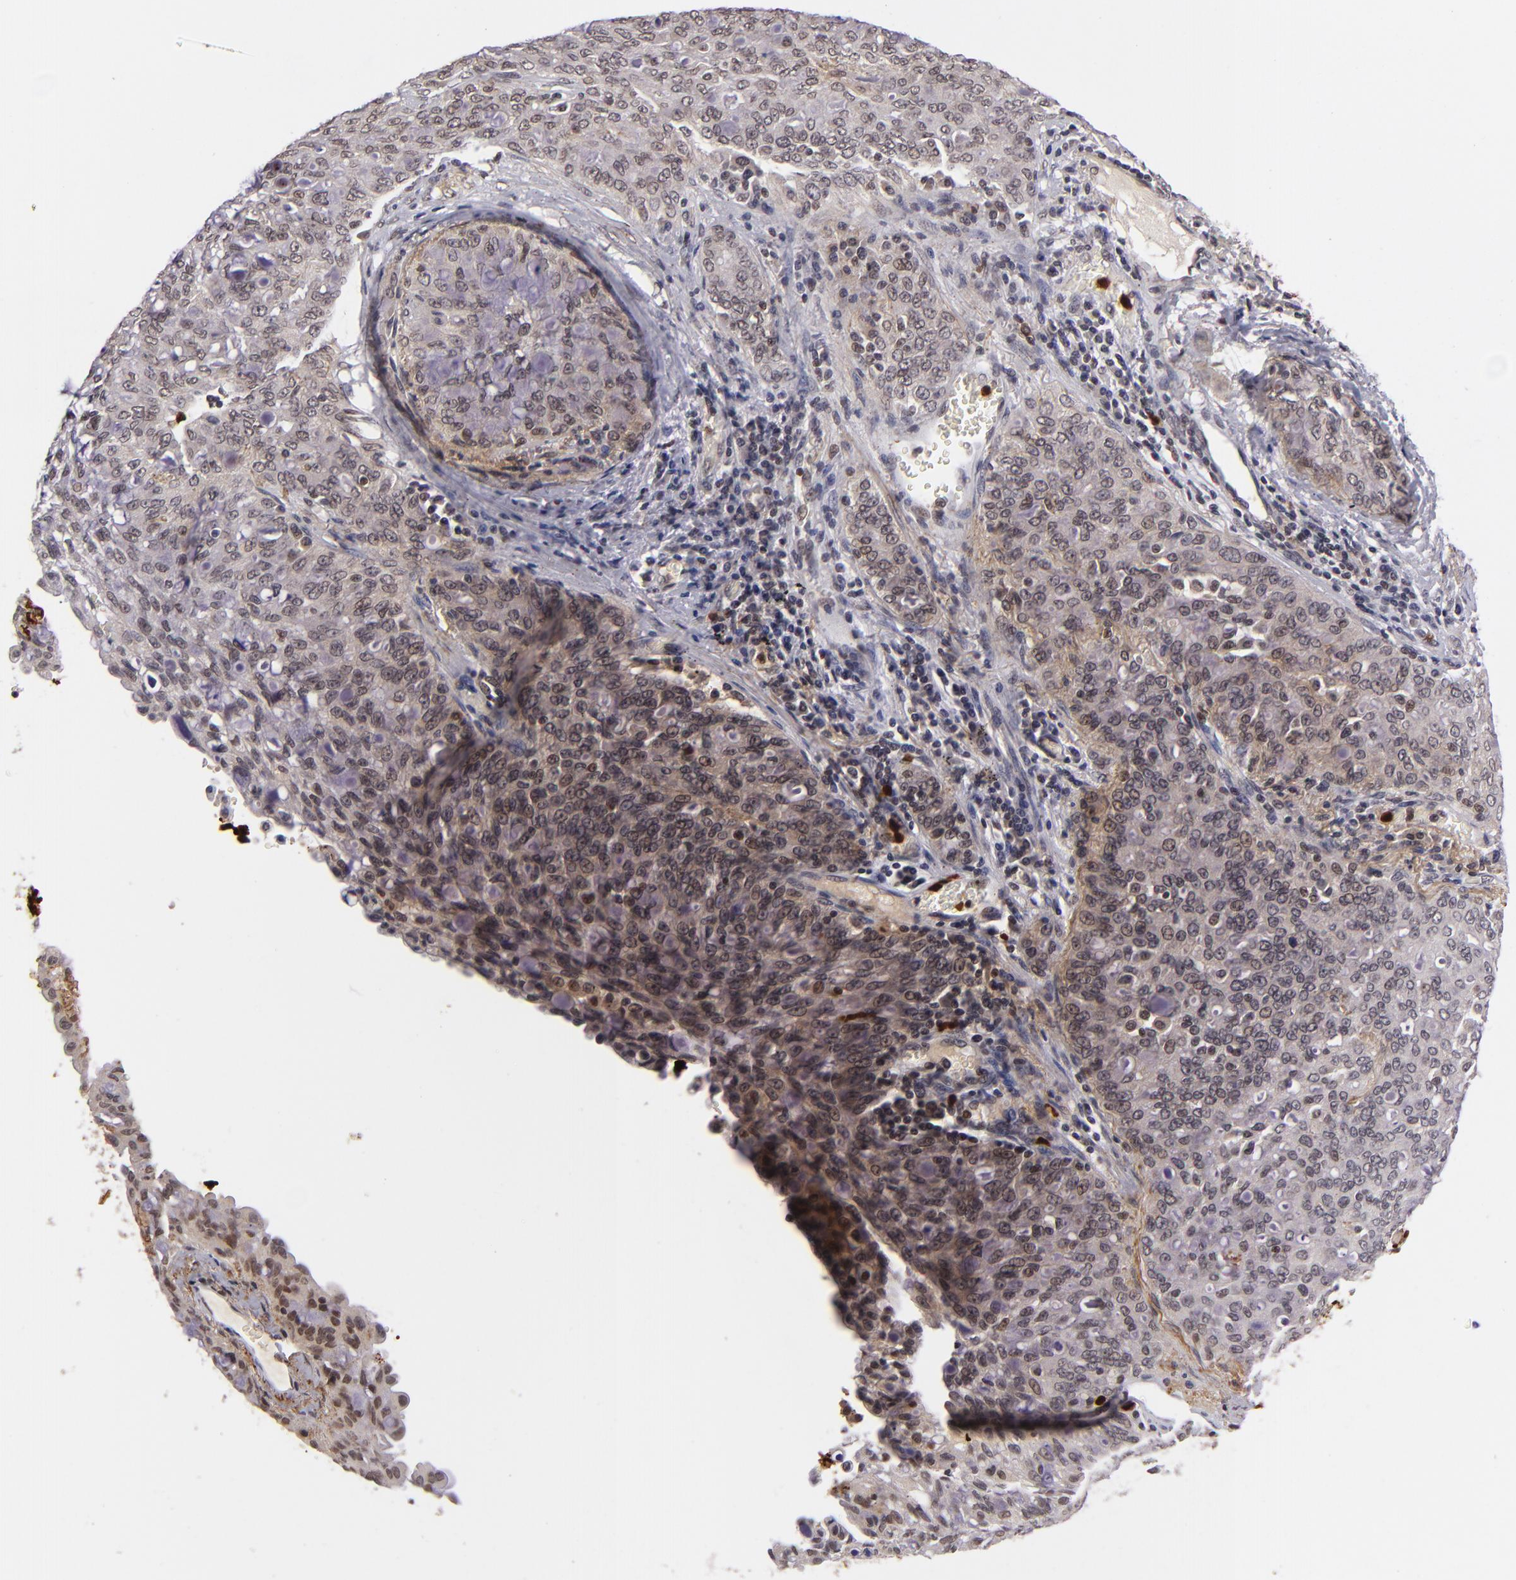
{"staining": {"intensity": "weak", "quantity": "<25%", "location": "cytoplasmic/membranous,nuclear"}, "tissue": "lung cancer", "cell_type": "Tumor cells", "image_type": "cancer", "snomed": [{"axis": "morphology", "description": "Adenocarcinoma, NOS"}, {"axis": "topography", "description": "Lung"}], "caption": "A high-resolution micrograph shows immunohistochemistry (IHC) staining of adenocarcinoma (lung), which shows no significant positivity in tumor cells. The staining was performed using DAB (3,3'-diaminobenzidine) to visualize the protein expression in brown, while the nuclei were stained in blue with hematoxylin (Magnification: 20x).", "gene": "RXRG", "patient": {"sex": "female", "age": 44}}